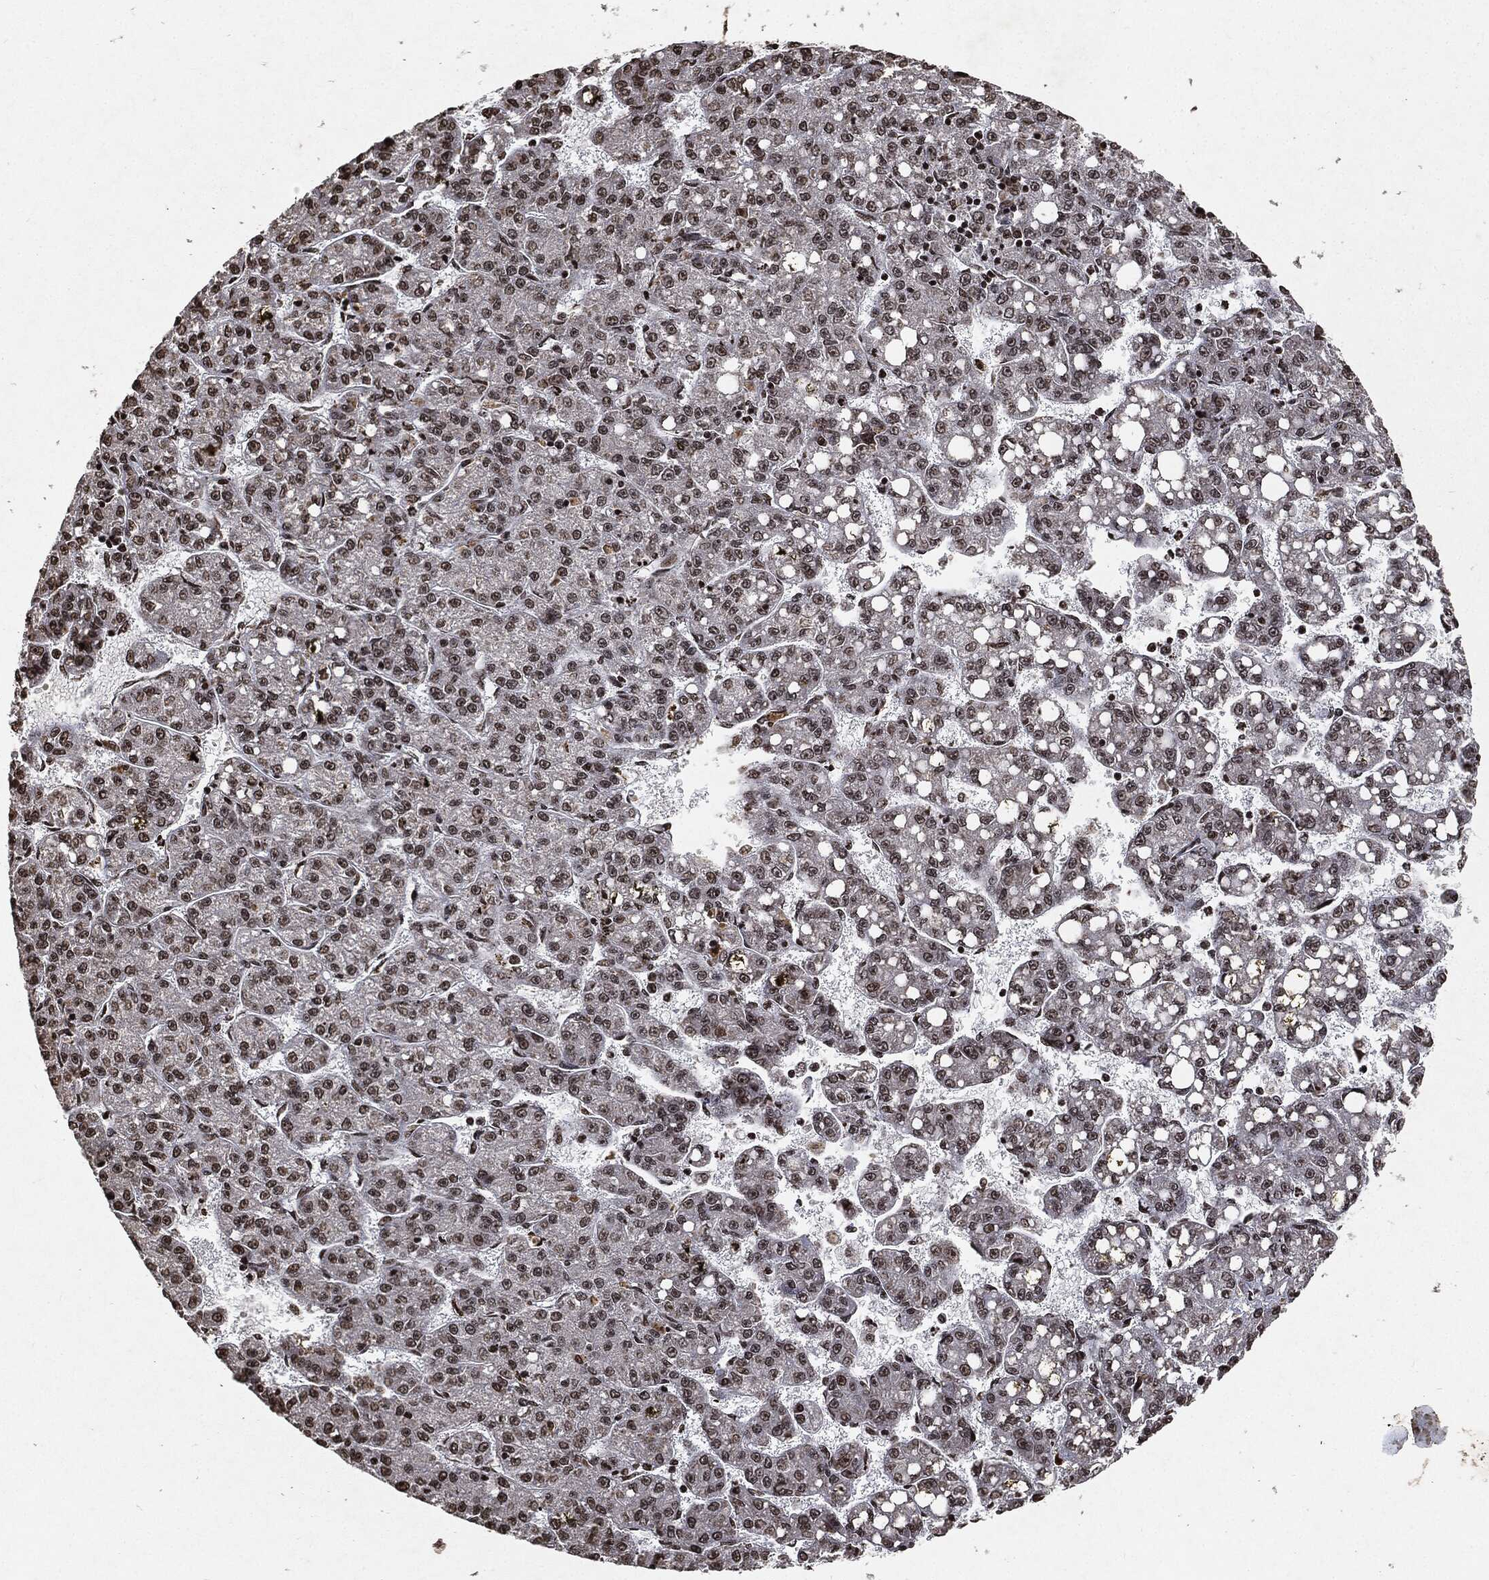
{"staining": {"intensity": "weak", "quantity": "25%-75%", "location": "nuclear"}, "tissue": "liver cancer", "cell_type": "Tumor cells", "image_type": "cancer", "snomed": [{"axis": "morphology", "description": "Carcinoma, Hepatocellular, NOS"}, {"axis": "topography", "description": "Liver"}], "caption": "An image showing weak nuclear expression in about 25%-75% of tumor cells in liver cancer, as visualized by brown immunohistochemical staining.", "gene": "JUN", "patient": {"sex": "female", "age": 65}}